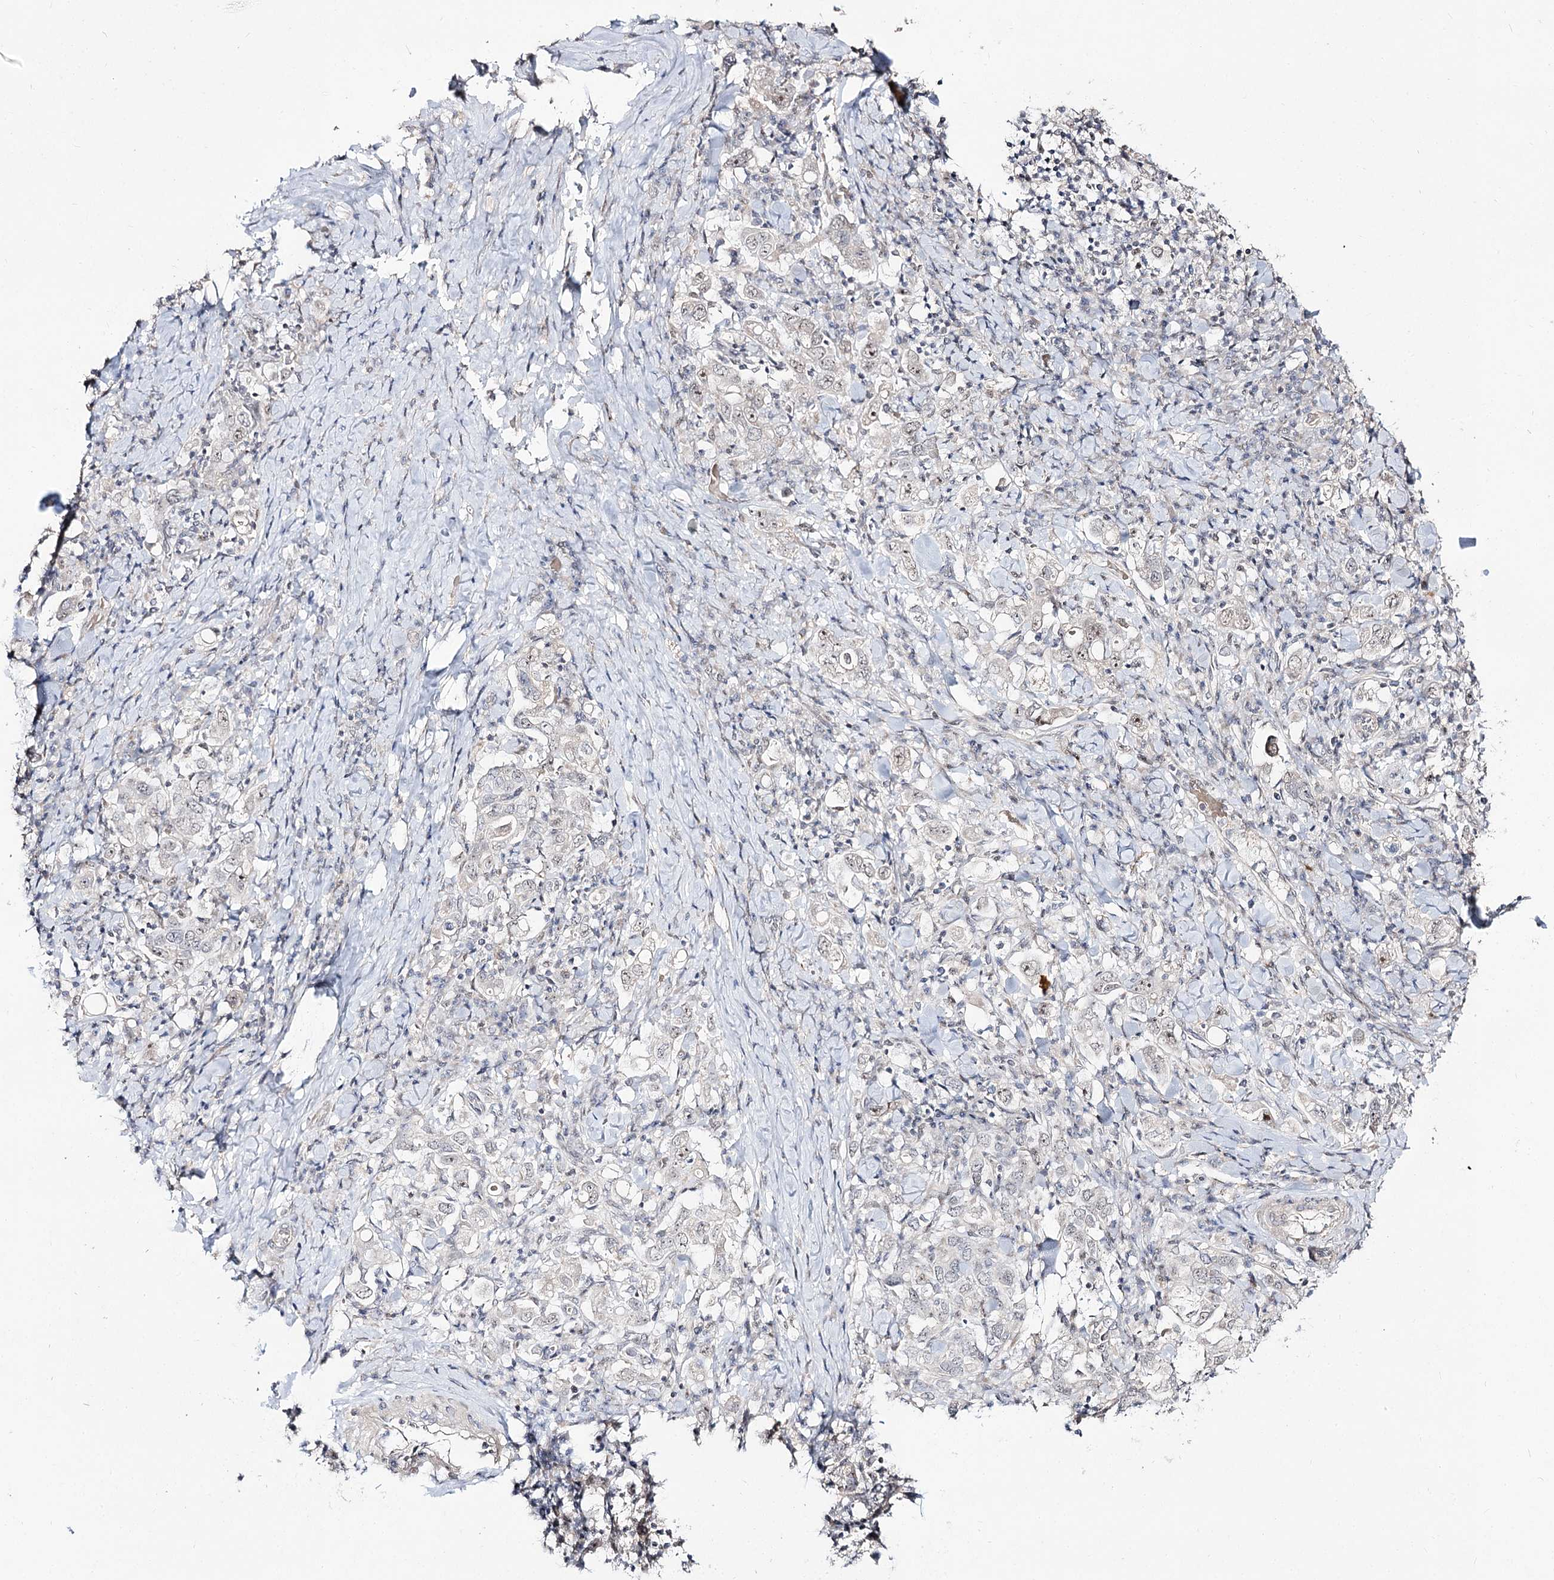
{"staining": {"intensity": "negative", "quantity": "none", "location": "none"}, "tissue": "stomach cancer", "cell_type": "Tumor cells", "image_type": "cancer", "snomed": [{"axis": "morphology", "description": "Adenocarcinoma, NOS"}, {"axis": "topography", "description": "Stomach, upper"}], "caption": "Tumor cells show no significant protein expression in stomach cancer (adenocarcinoma).", "gene": "RRP9", "patient": {"sex": "male", "age": 62}}